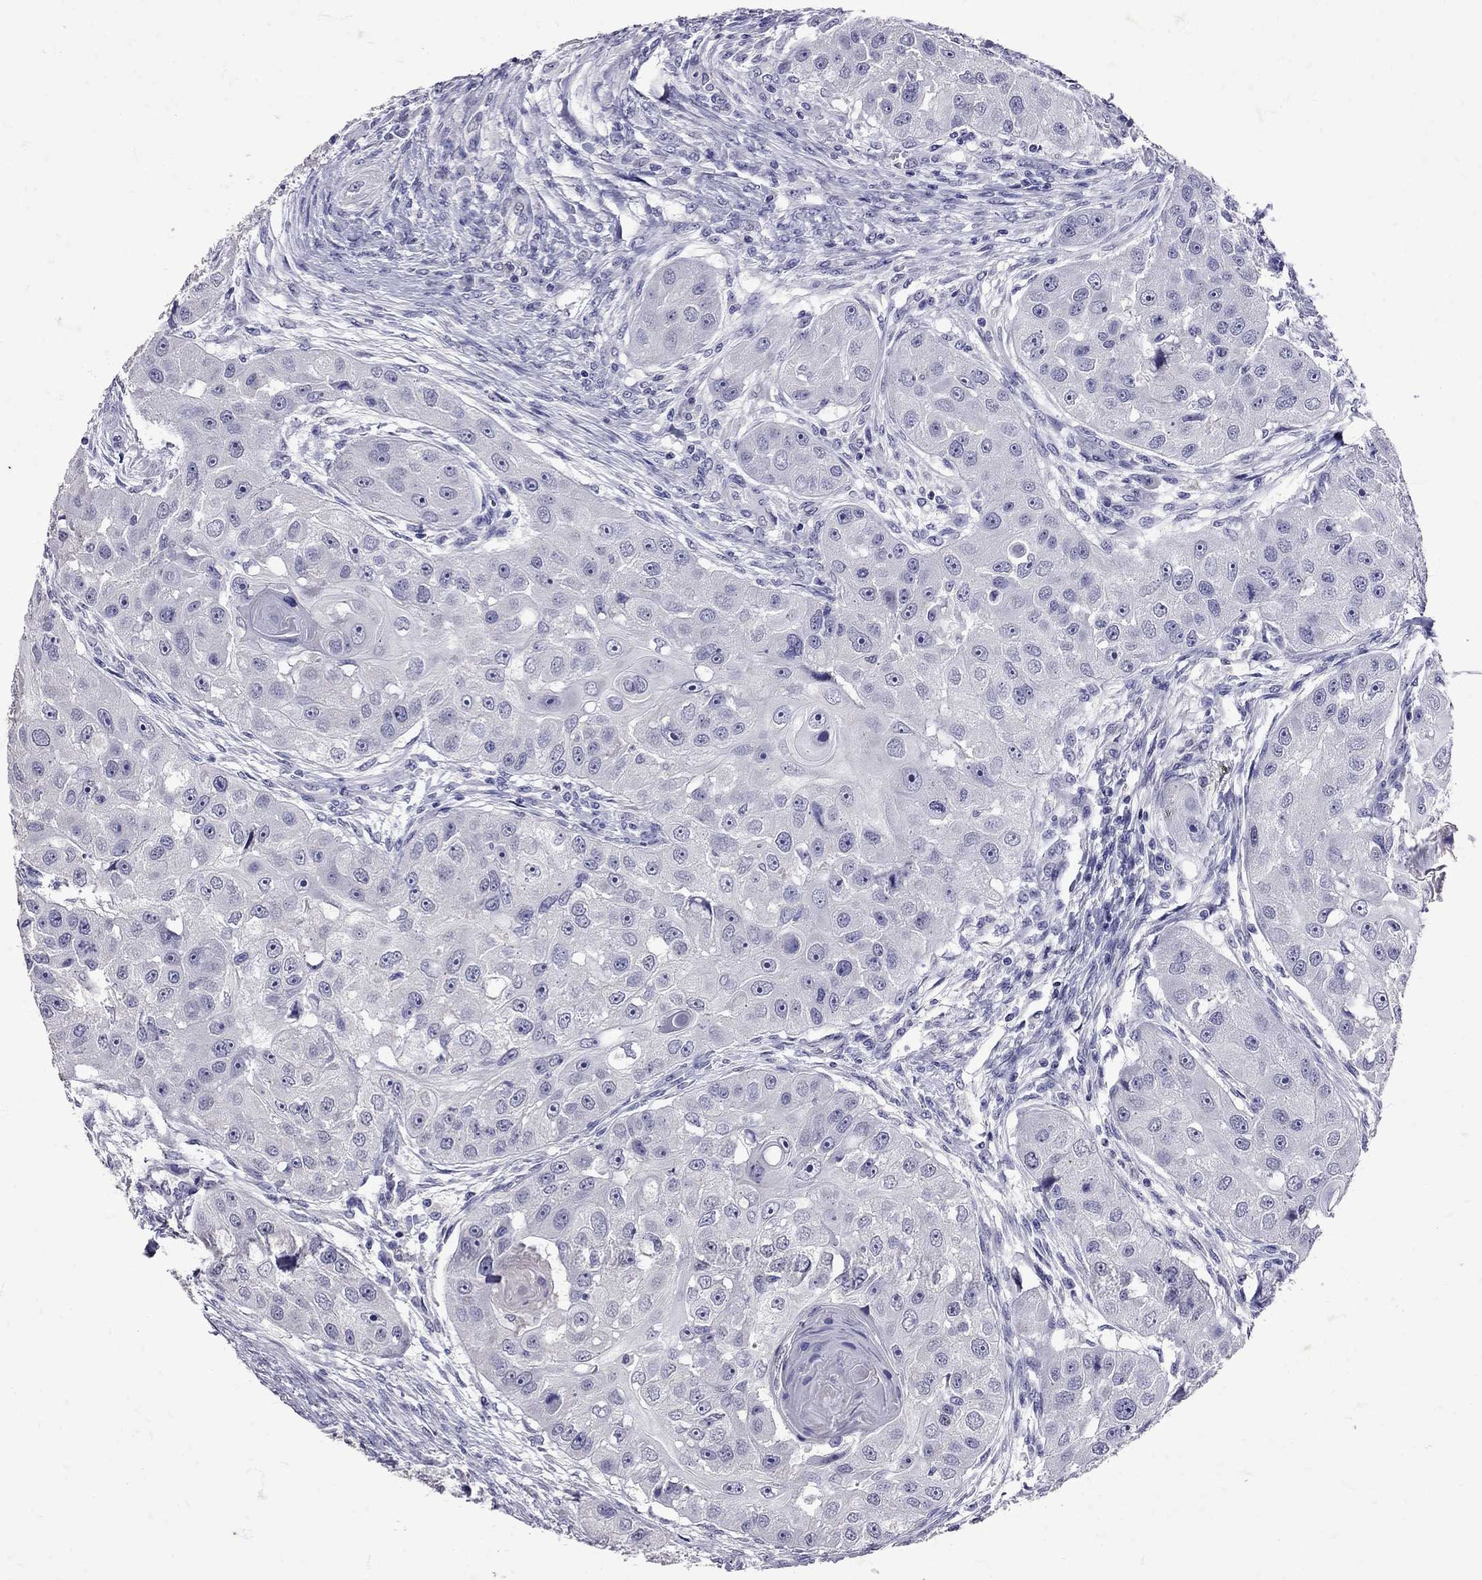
{"staining": {"intensity": "negative", "quantity": "none", "location": "none"}, "tissue": "head and neck cancer", "cell_type": "Tumor cells", "image_type": "cancer", "snomed": [{"axis": "morphology", "description": "Squamous cell carcinoma, NOS"}, {"axis": "topography", "description": "Head-Neck"}], "caption": "Head and neck cancer was stained to show a protein in brown. There is no significant positivity in tumor cells. (Brightfield microscopy of DAB (3,3'-diaminobenzidine) IHC at high magnification).", "gene": "SST", "patient": {"sex": "male", "age": 51}}